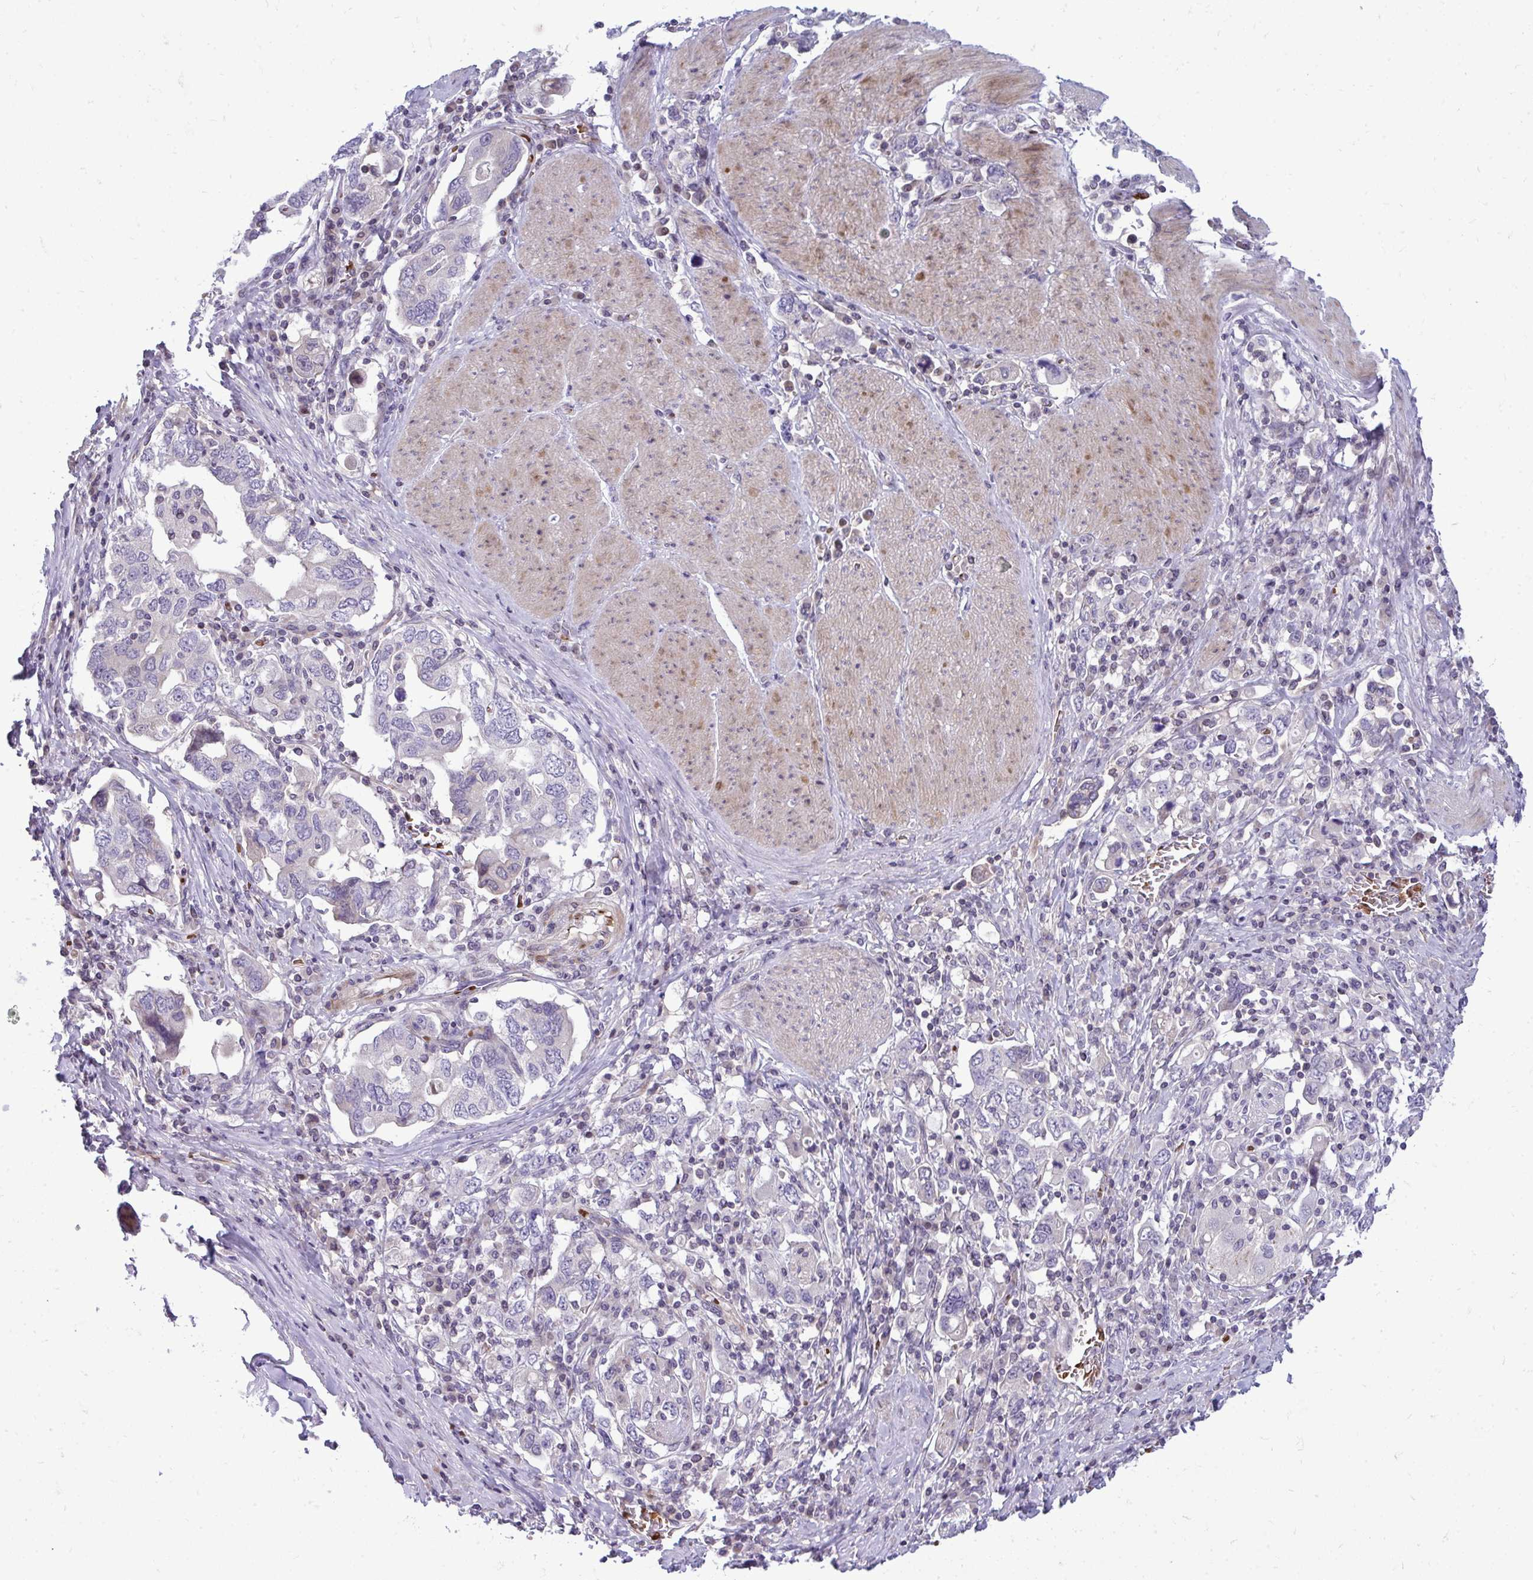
{"staining": {"intensity": "negative", "quantity": "none", "location": "none"}, "tissue": "stomach cancer", "cell_type": "Tumor cells", "image_type": "cancer", "snomed": [{"axis": "morphology", "description": "Adenocarcinoma, NOS"}, {"axis": "topography", "description": "Stomach, upper"}, {"axis": "topography", "description": "Stomach"}], "caption": "Immunohistochemistry of stomach adenocarcinoma exhibits no staining in tumor cells. (DAB (3,3'-diaminobenzidine) IHC with hematoxylin counter stain).", "gene": "SLC14A1", "patient": {"sex": "male", "age": 62}}